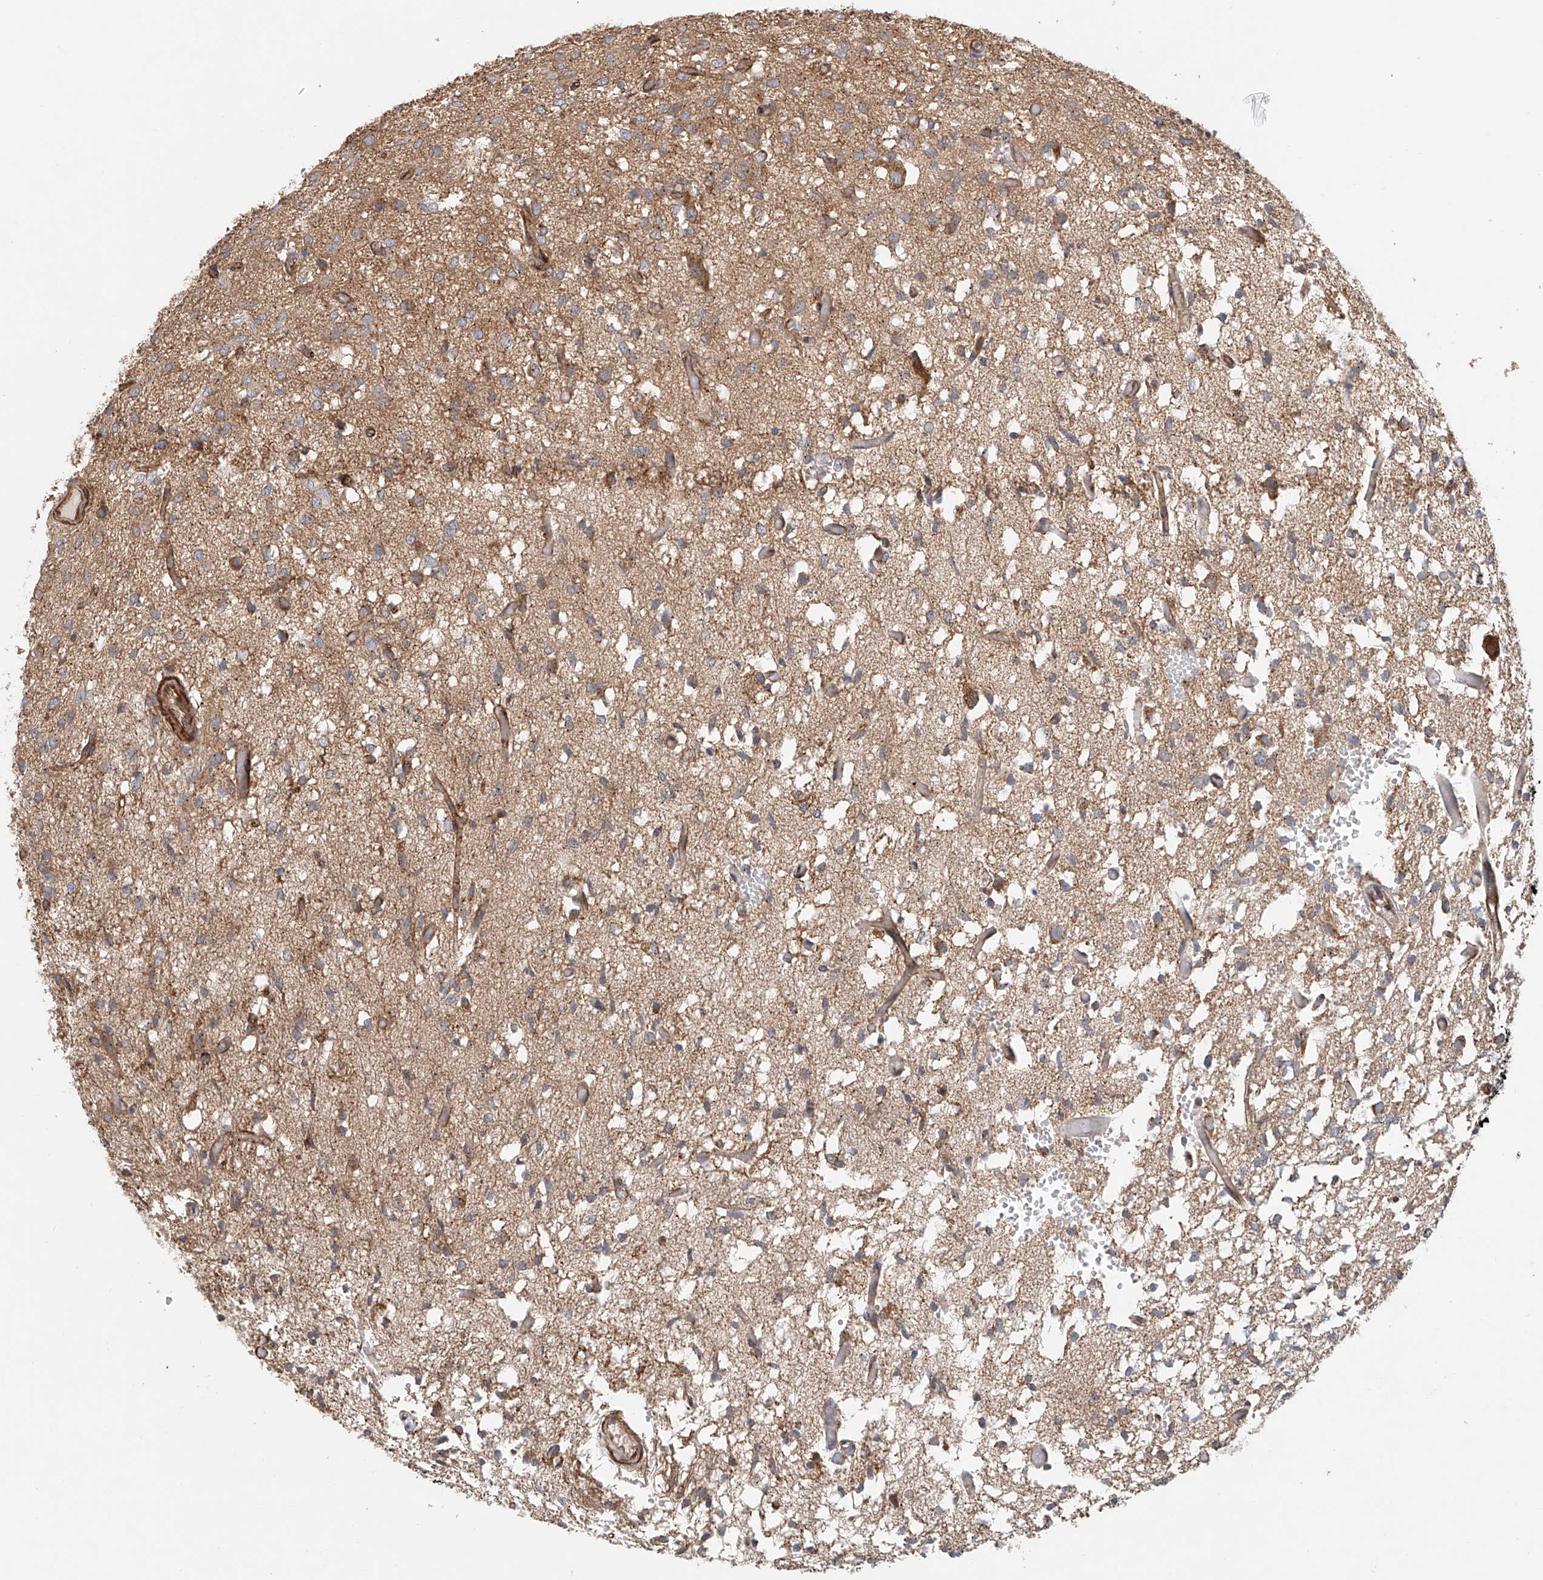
{"staining": {"intensity": "weak", "quantity": "<25%", "location": "cytoplasmic/membranous"}, "tissue": "glioma", "cell_type": "Tumor cells", "image_type": "cancer", "snomed": [{"axis": "morphology", "description": "Glioma, malignant, High grade"}, {"axis": "topography", "description": "Brain"}], "caption": "This is a photomicrograph of immunohistochemistry staining of glioma, which shows no expression in tumor cells.", "gene": "FRYL", "patient": {"sex": "female", "age": 59}}